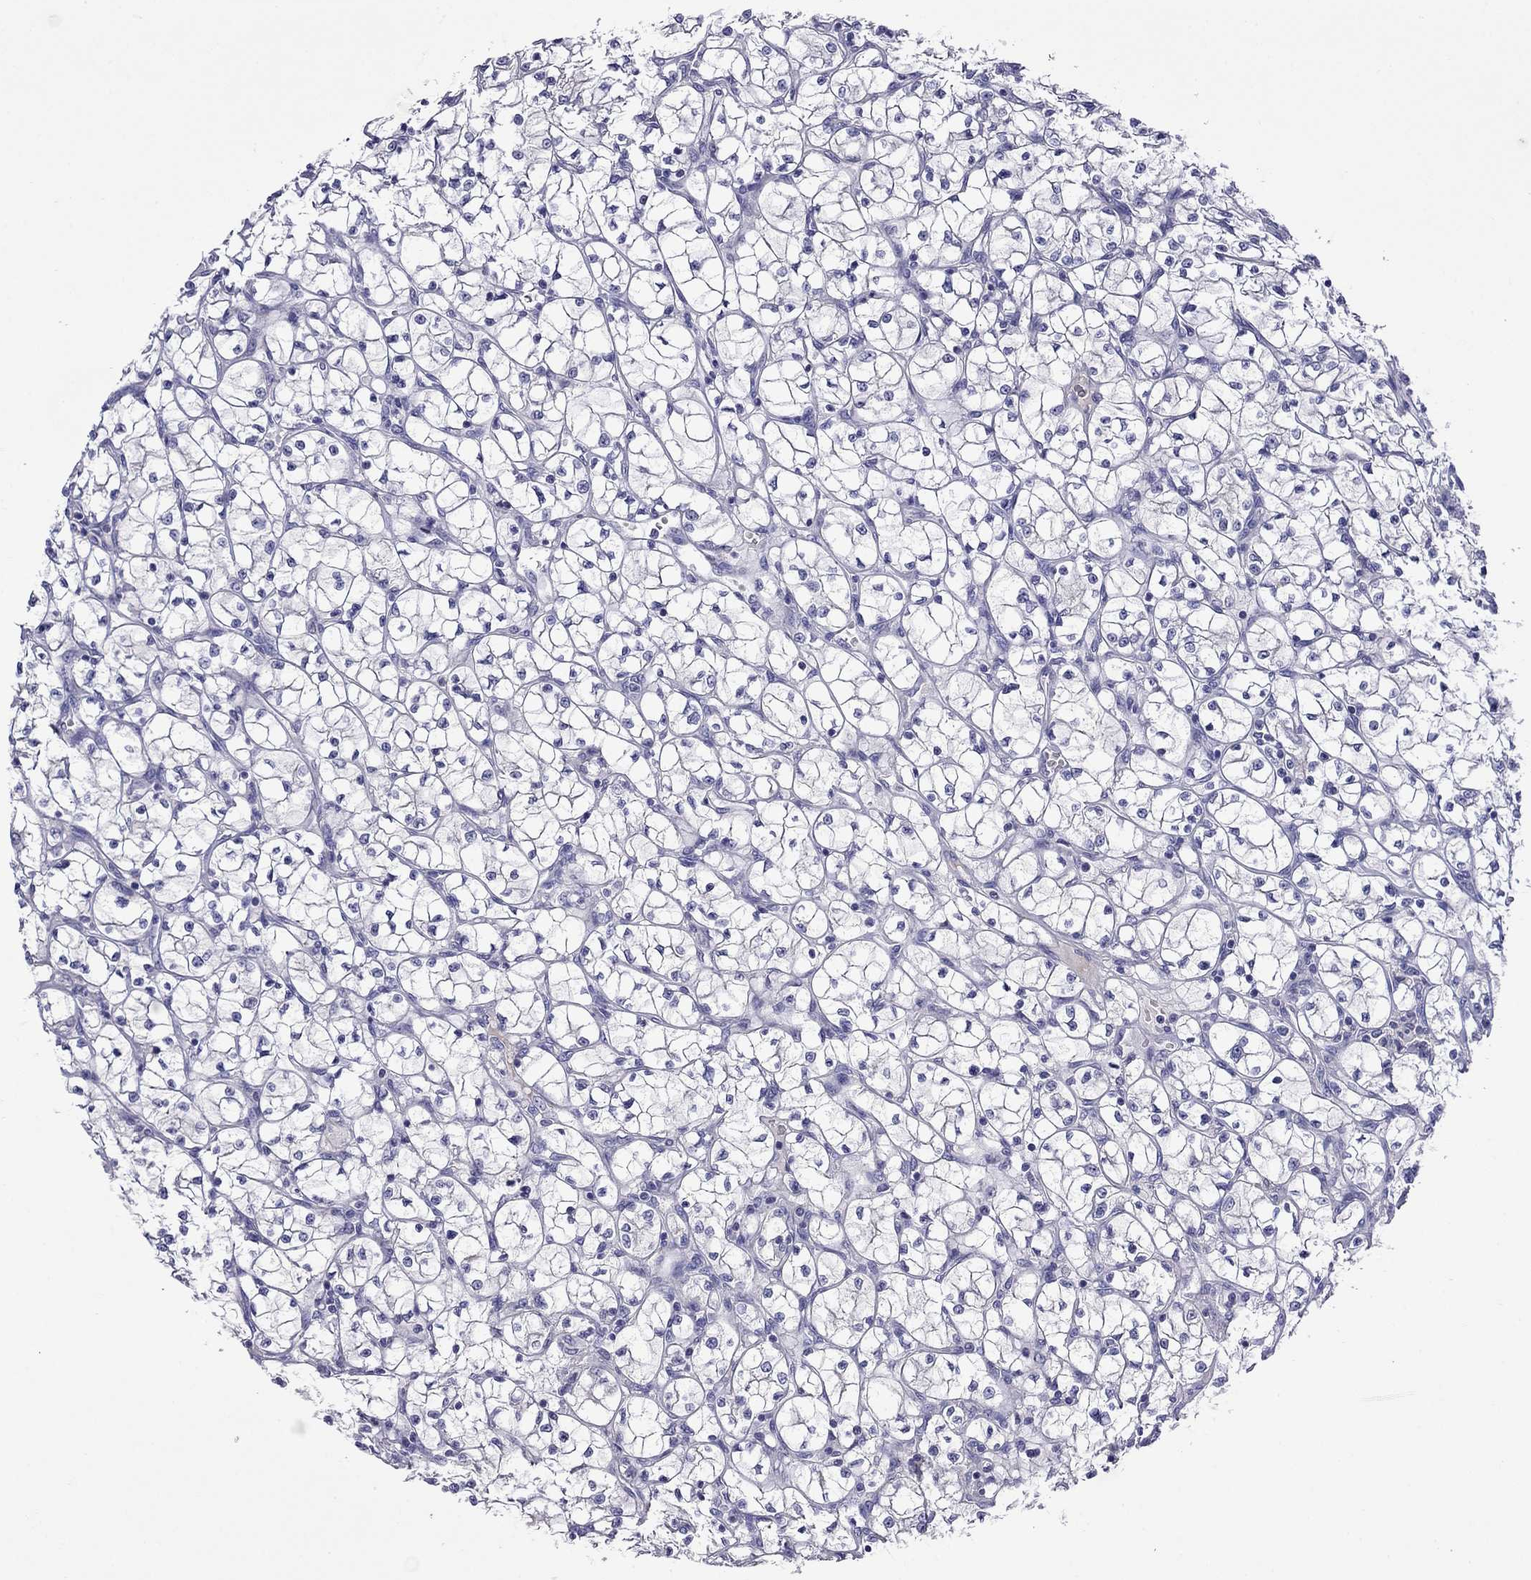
{"staining": {"intensity": "negative", "quantity": "none", "location": "none"}, "tissue": "renal cancer", "cell_type": "Tumor cells", "image_type": "cancer", "snomed": [{"axis": "morphology", "description": "Adenocarcinoma, NOS"}, {"axis": "topography", "description": "Kidney"}], "caption": "Human adenocarcinoma (renal) stained for a protein using IHC displays no staining in tumor cells.", "gene": "STAR", "patient": {"sex": "female", "age": 64}}